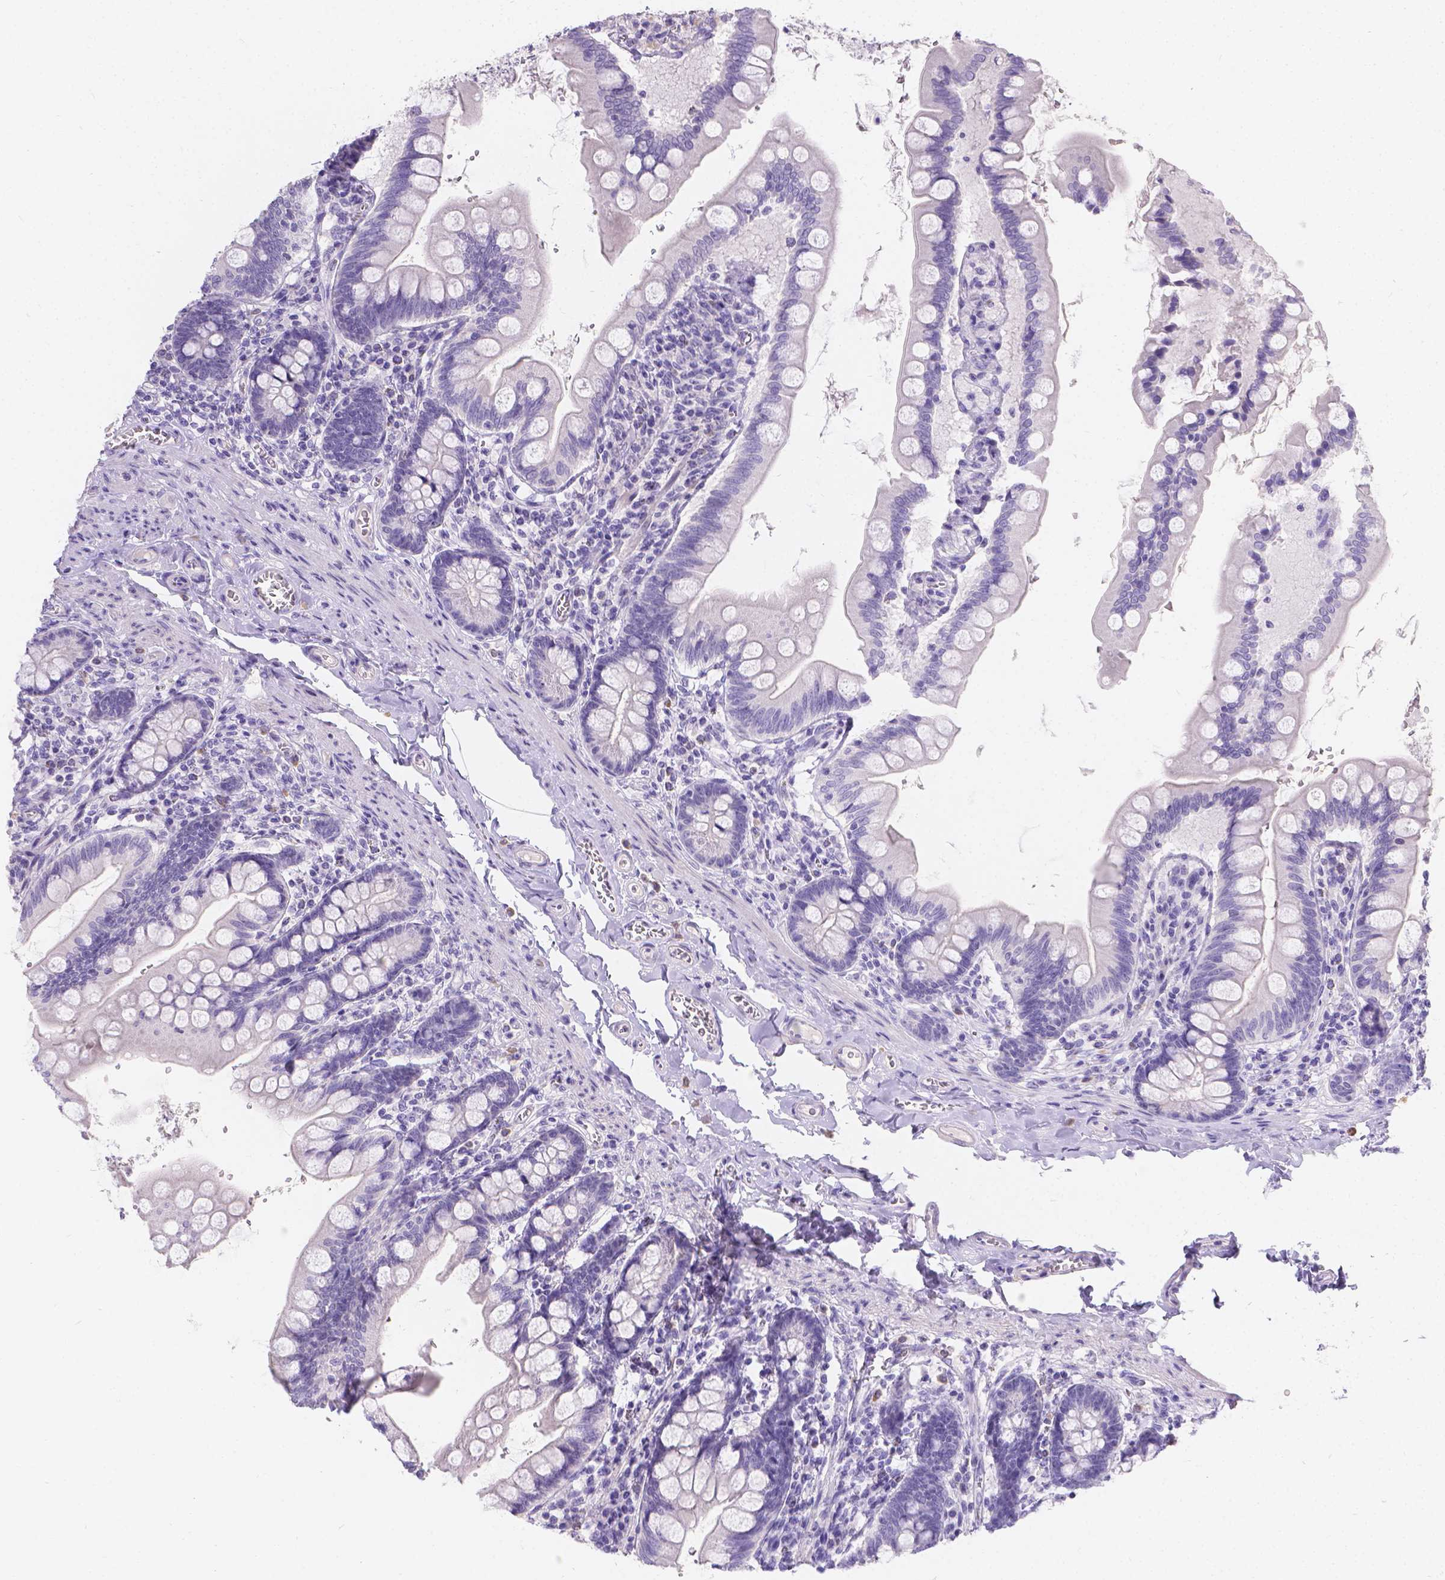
{"staining": {"intensity": "negative", "quantity": "none", "location": "none"}, "tissue": "small intestine", "cell_type": "Glandular cells", "image_type": "normal", "snomed": [{"axis": "morphology", "description": "Normal tissue, NOS"}, {"axis": "topography", "description": "Small intestine"}], "caption": "Immunohistochemical staining of unremarkable small intestine exhibits no significant staining in glandular cells. Nuclei are stained in blue.", "gene": "GNRHR", "patient": {"sex": "female", "age": 56}}